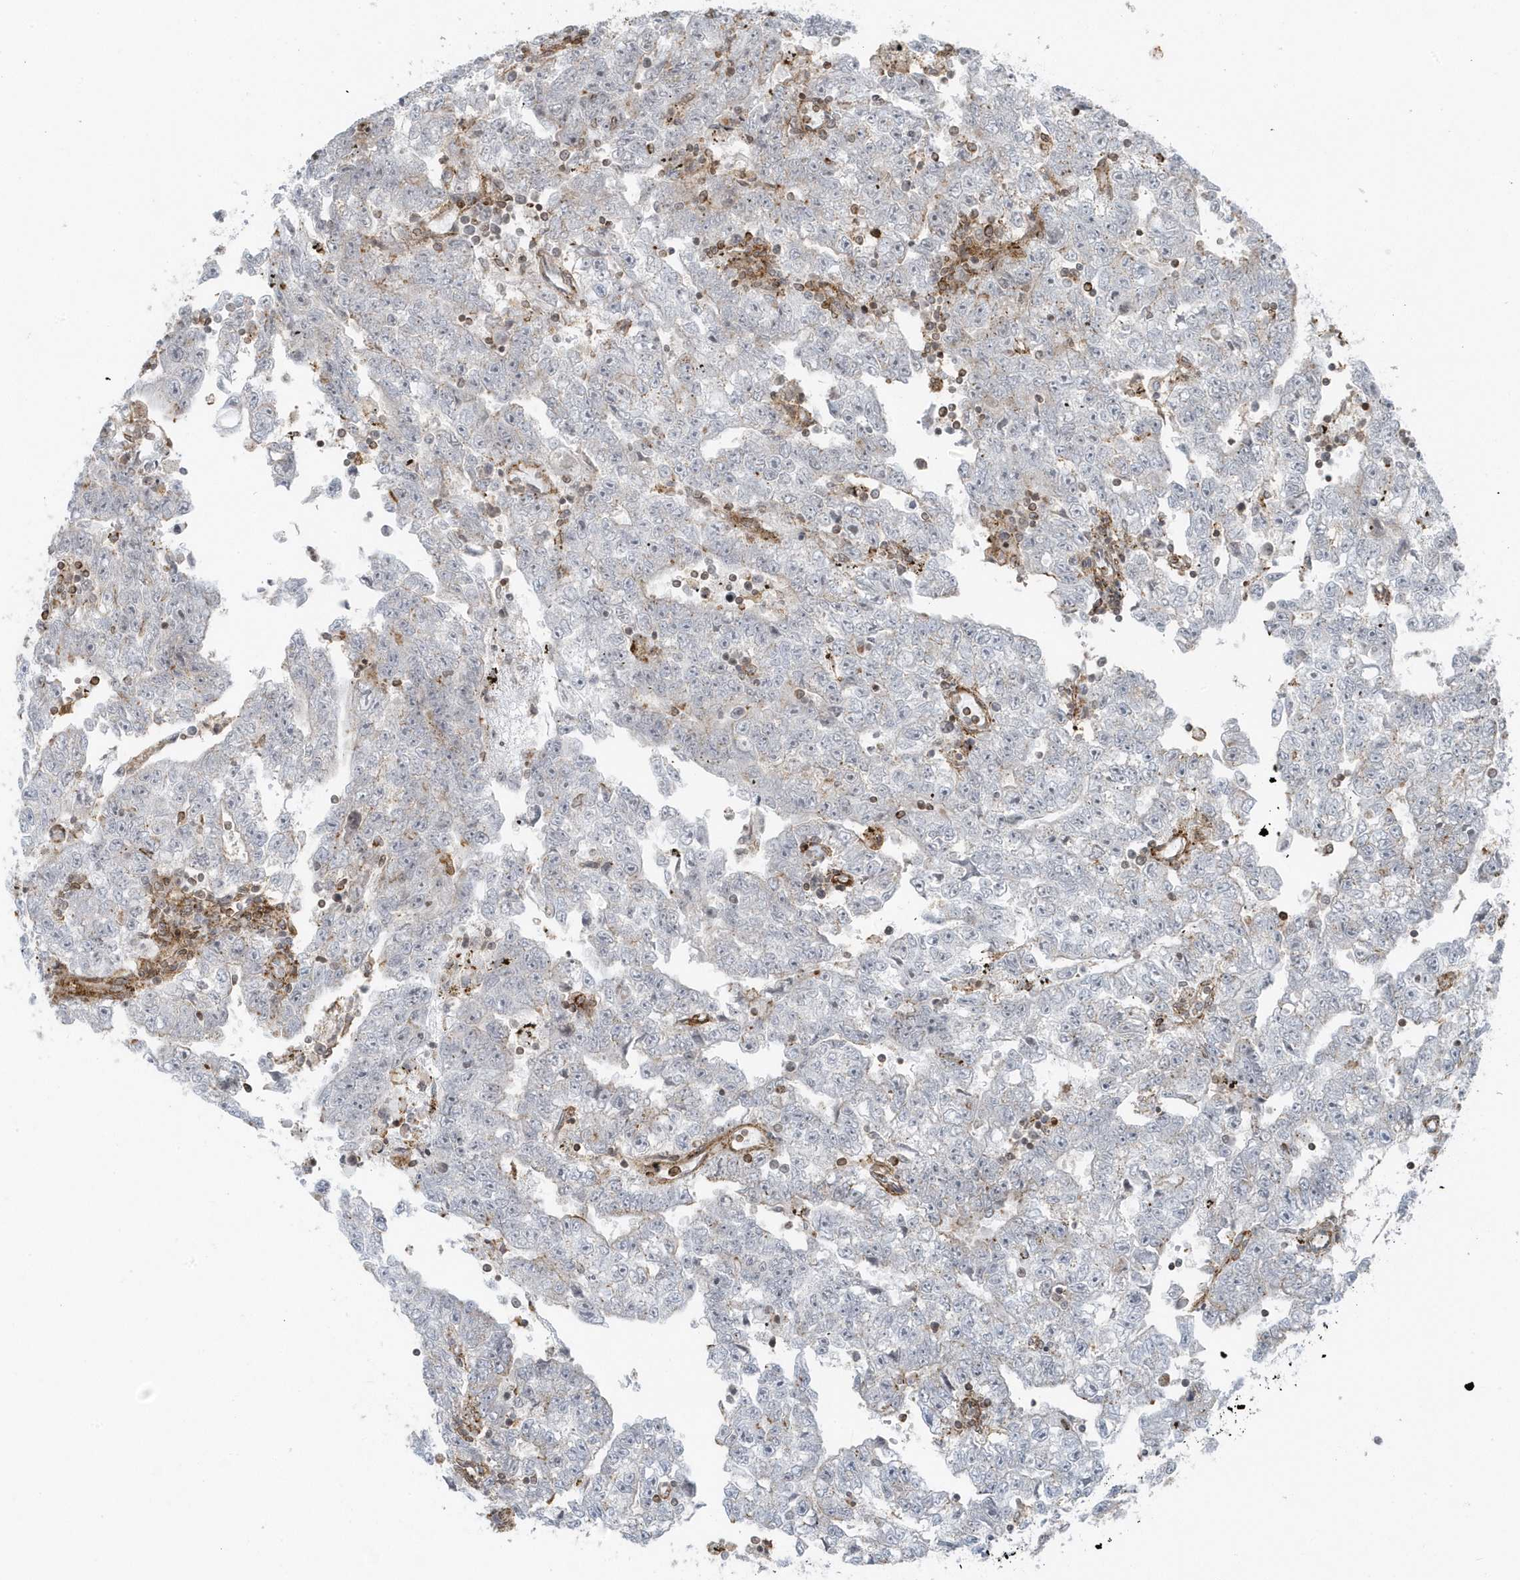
{"staining": {"intensity": "negative", "quantity": "none", "location": "none"}, "tissue": "testis cancer", "cell_type": "Tumor cells", "image_type": "cancer", "snomed": [{"axis": "morphology", "description": "Carcinoma, Embryonal, NOS"}, {"axis": "topography", "description": "Testis"}], "caption": "Tumor cells show no significant protein expression in embryonal carcinoma (testis). Nuclei are stained in blue.", "gene": "CACNB2", "patient": {"sex": "male", "age": 25}}